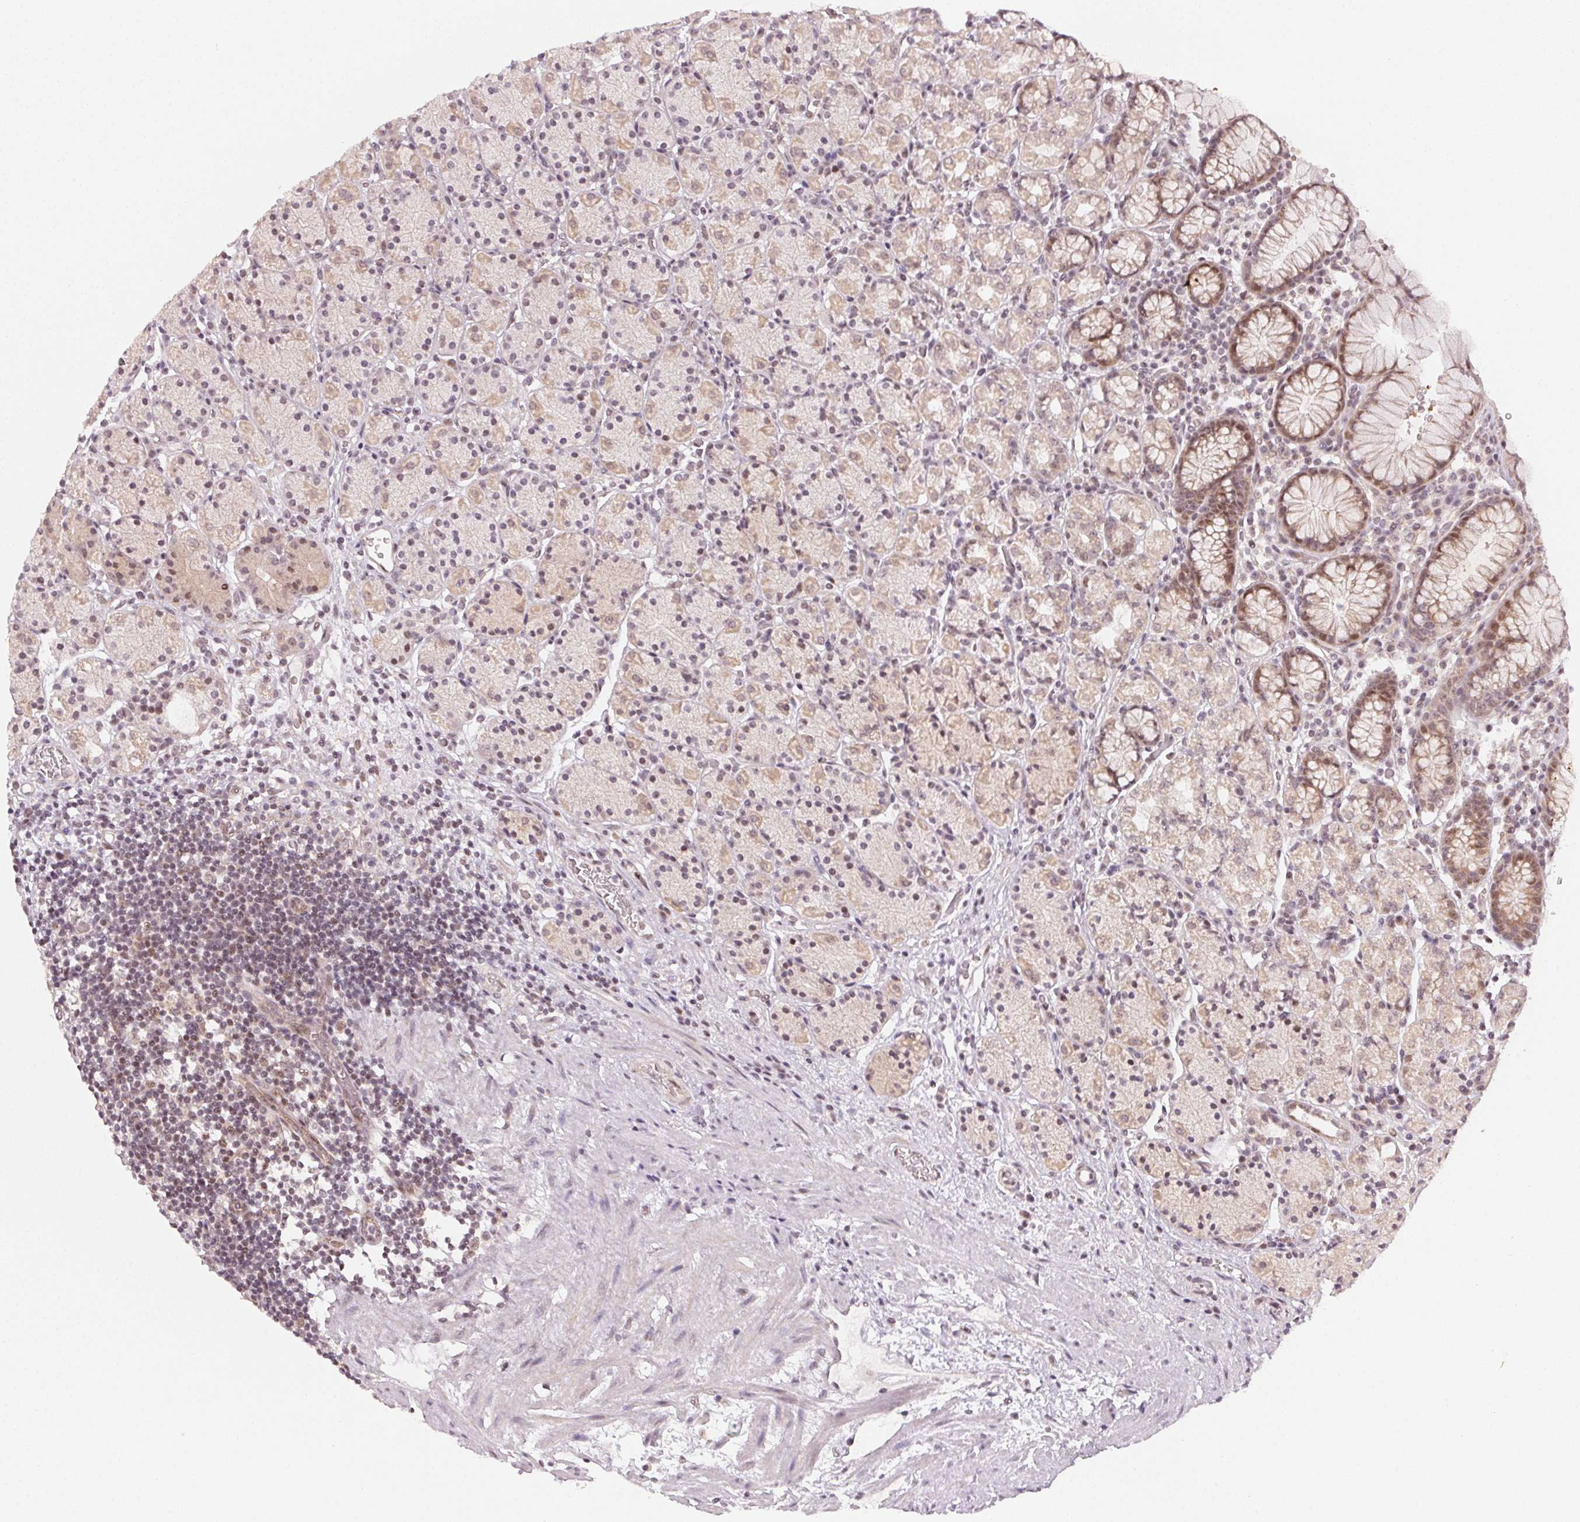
{"staining": {"intensity": "moderate", "quantity": "25%-75%", "location": "nuclear"}, "tissue": "stomach", "cell_type": "Glandular cells", "image_type": "normal", "snomed": [{"axis": "morphology", "description": "Normal tissue, NOS"}, {"axis": "topography", "description": "Stomach, upper"}, {"axis": "topography", "description": "Stomach"}], "caption": "Immunohistochemical staining of benign human stomach demonstrates medium levels of moderate nuclear staining in approximately 25%-75% of glandular cells. (DAB IHC with brightfield microscopy, high magnification).", "gene": "KAT6A", "patient": {"sex": "male", "age": 62}}